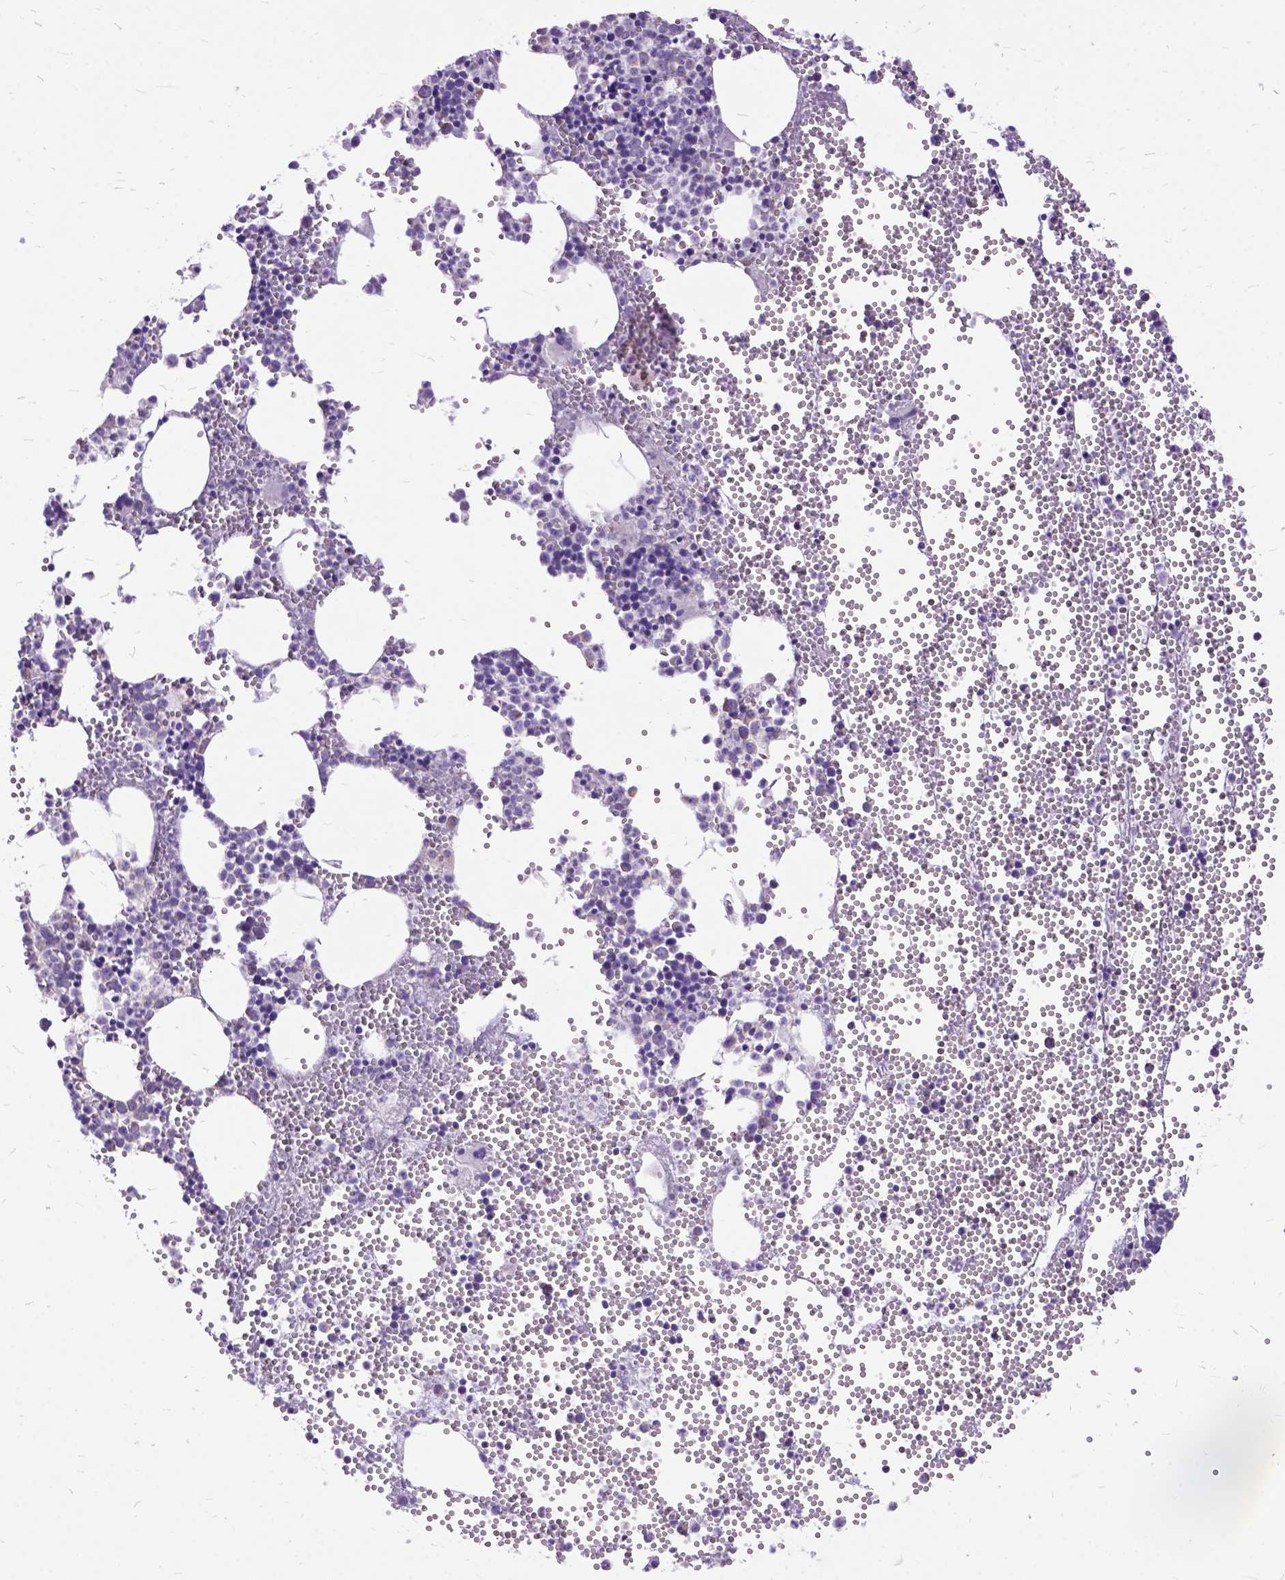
{"staining": {"intensity": "negative", "quantity": "none", "location": "none"}, "tissue": "bone marrow", "cell_type": "Hematopoietic cells", "image_type": "normal", "snomed": [{"axis": "morphology", "description": "Normal tissue, NOS"}, {"axis": "topography", "description": "Bone marrow"}], "caption": "This is an immunohistochemistry (IHC) photomicrograph of benign human bone marrow. There is no staining in hematopoietic cells.", "gene": "CTAG2", "patient": {"sex": "male", "age": 89}}